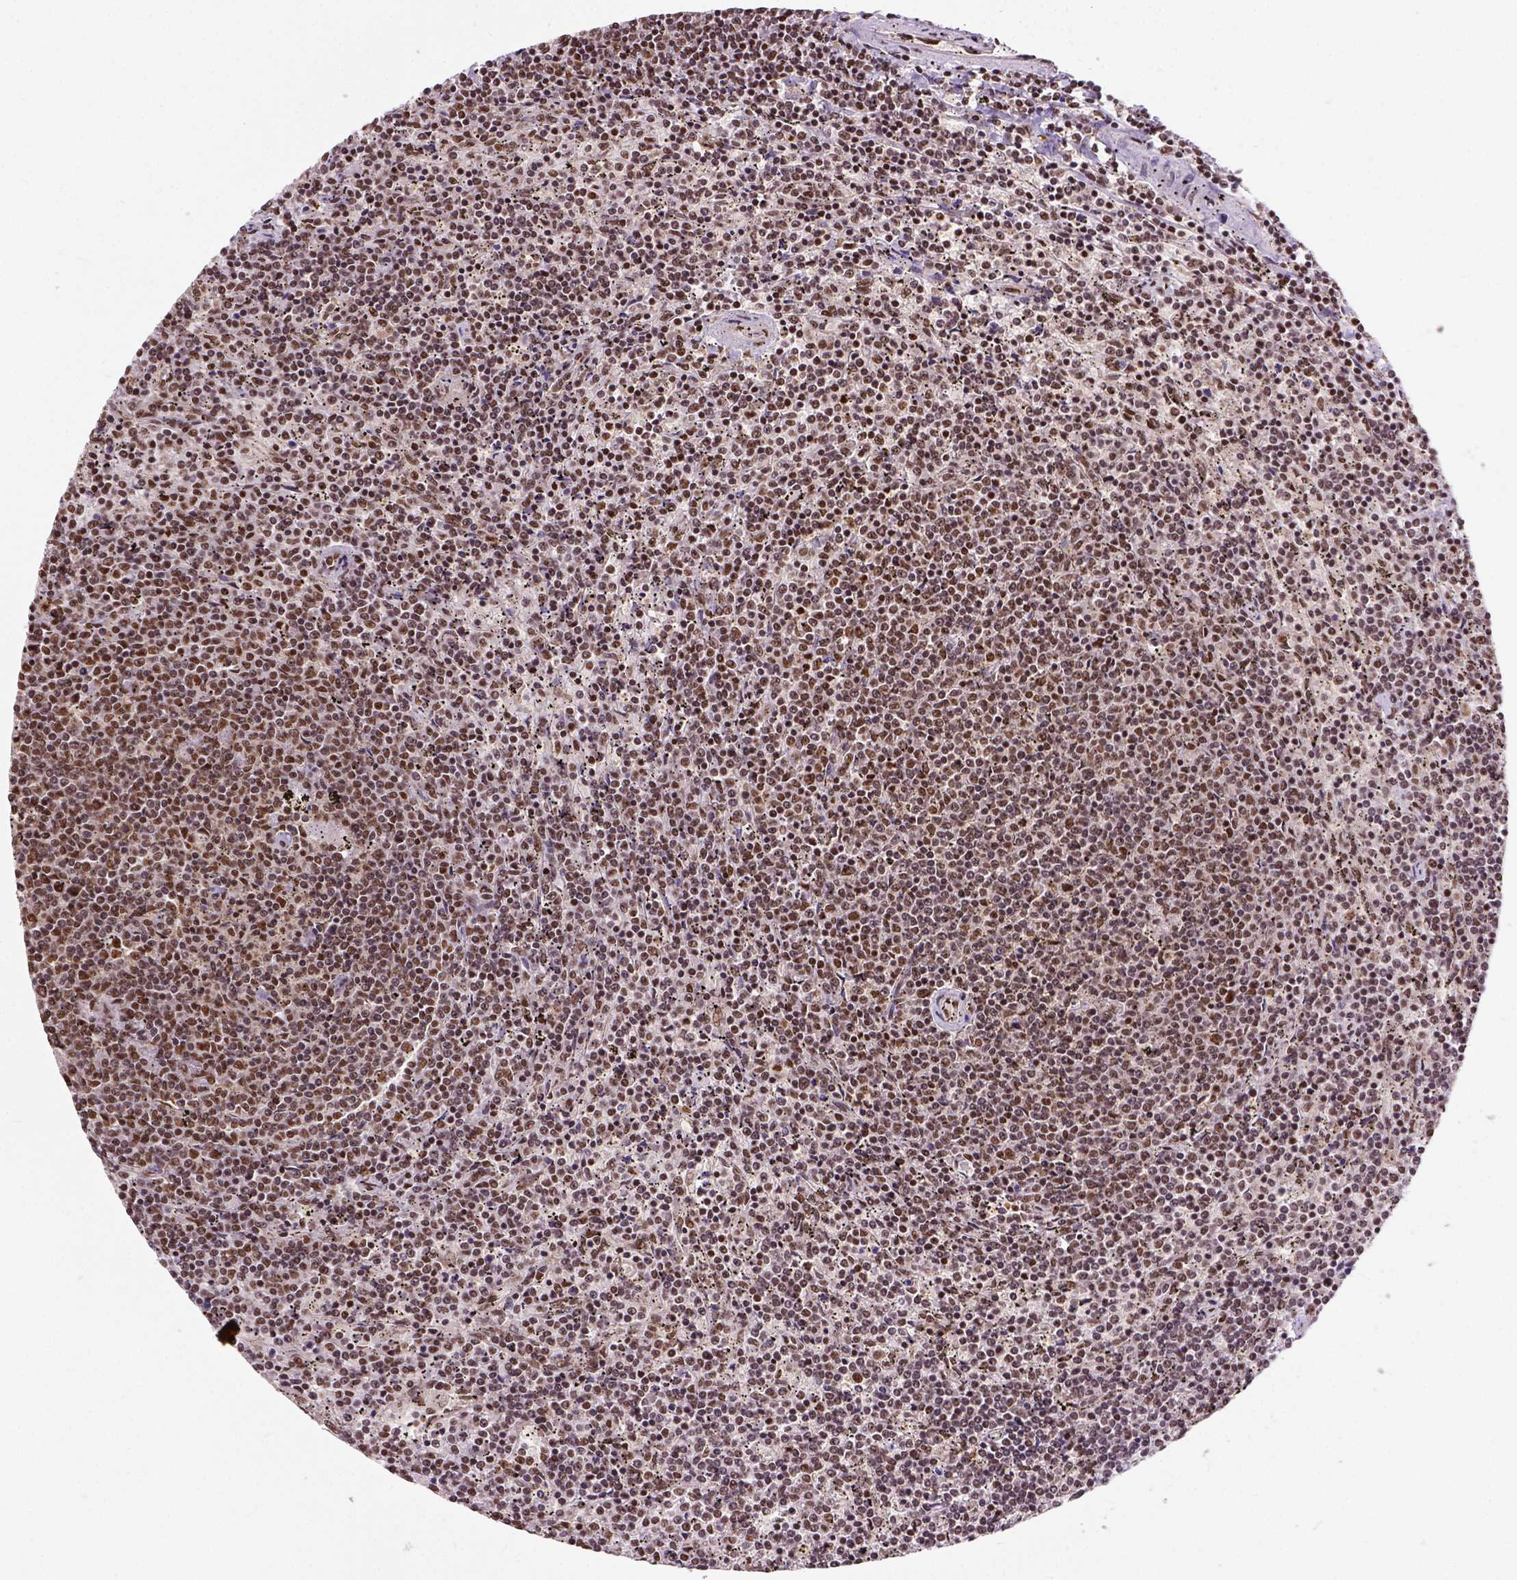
{"staining": {"intensity": "moderate", "quantity": ">75%", "location": "nuclear"}, "tissue": "lymphoma", "cell_type": "Tumor cells", "image_type": "cancer", "snomed": [{"axis": "morphology", "description": "Malignant lymphoma, non-Hodgkin's type, Low grade"}, {"axis": "topography", "description": "Spleen"}], "caption": "This micrograph demonstrates lymphoma stained with IHC to label a protein in brown. The nuclear of tumor cells show moderate positivity for the protein. Nuclei are counter-stained blue.", "gene": "NACC1", "patient": {"sex": "female", "age": 50}}